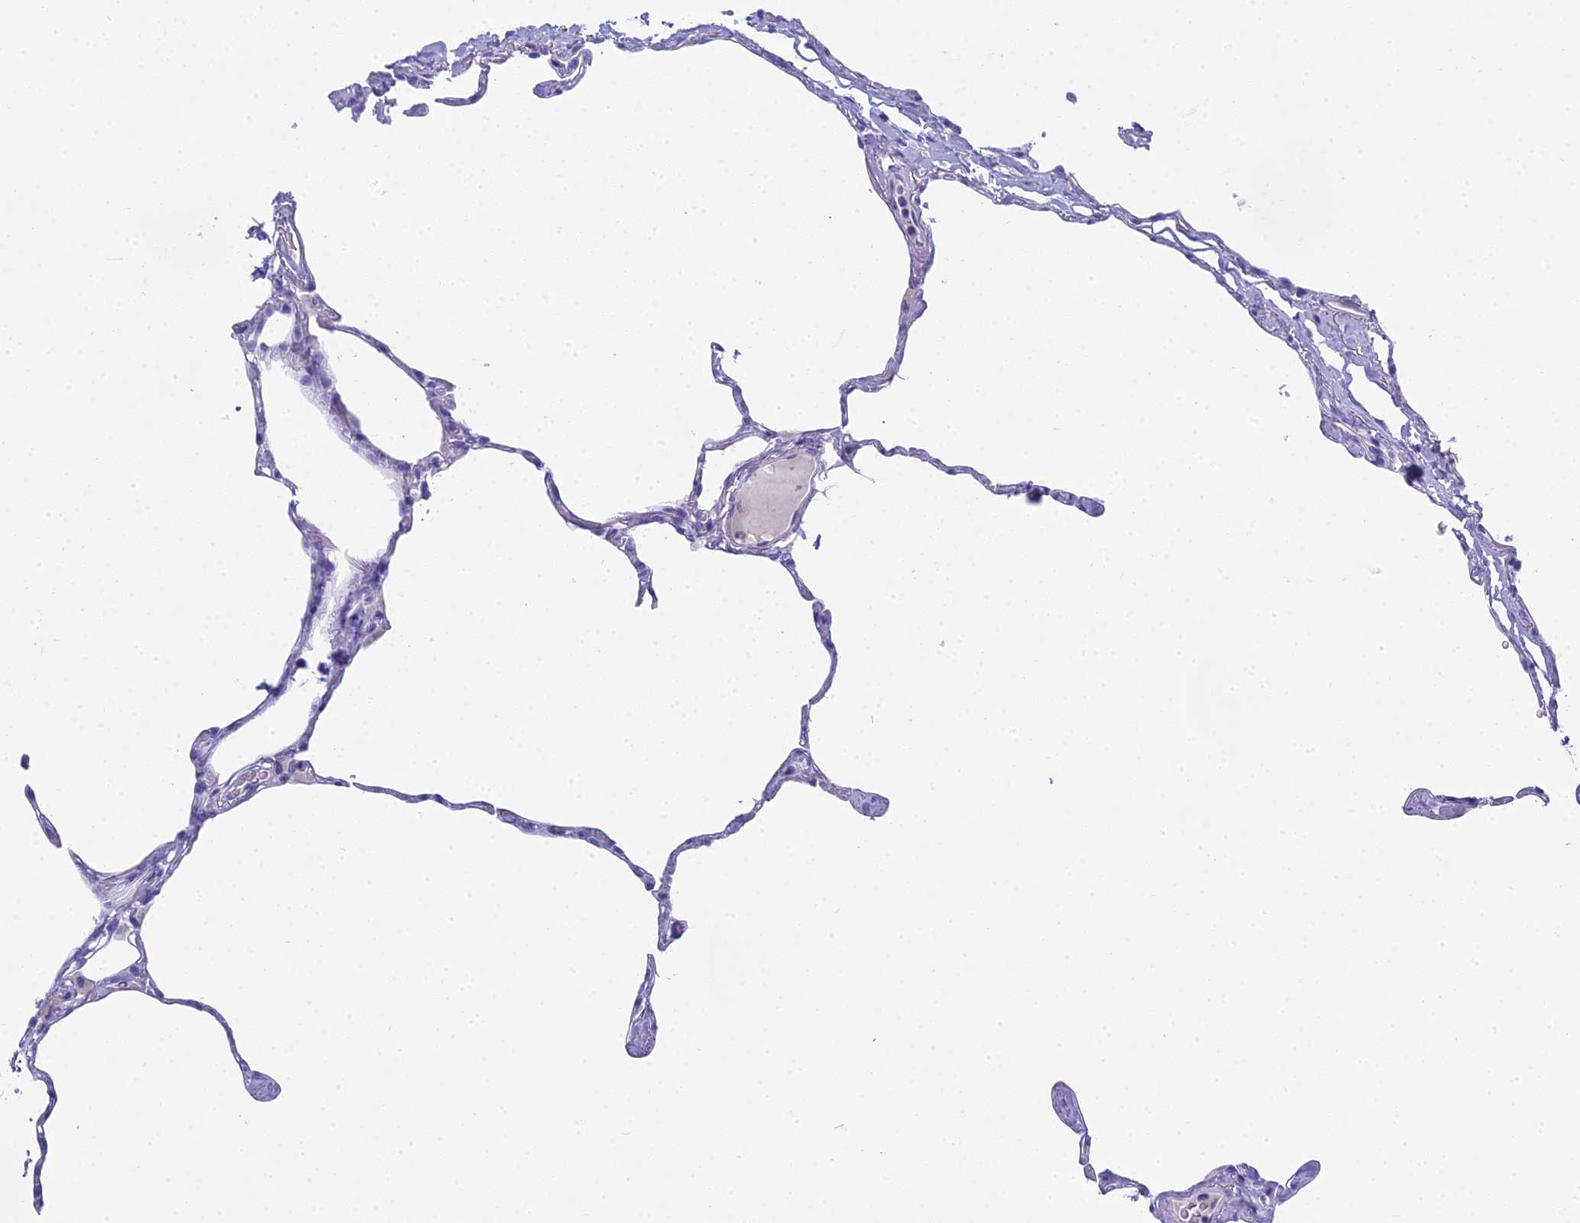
{"staining": {"intensity": "negative", "quantity": "none", "location": "none"}, "tissue": "lung", "cell_type": "Alveolar cells", "image_type": "normal", "snomed": [{"axis": "morphology", "description": "Normal tissue, NOS"}, {"axis": "topography", "description": "Lung"}], "caption": "This is a photomicrograph of immunohistochemistry (IHC) staining of unremarkable lung, which shows no positivity in alveolar cells.", "gene": "UNC80", "patient": {"sex": "male", "age": 65}}